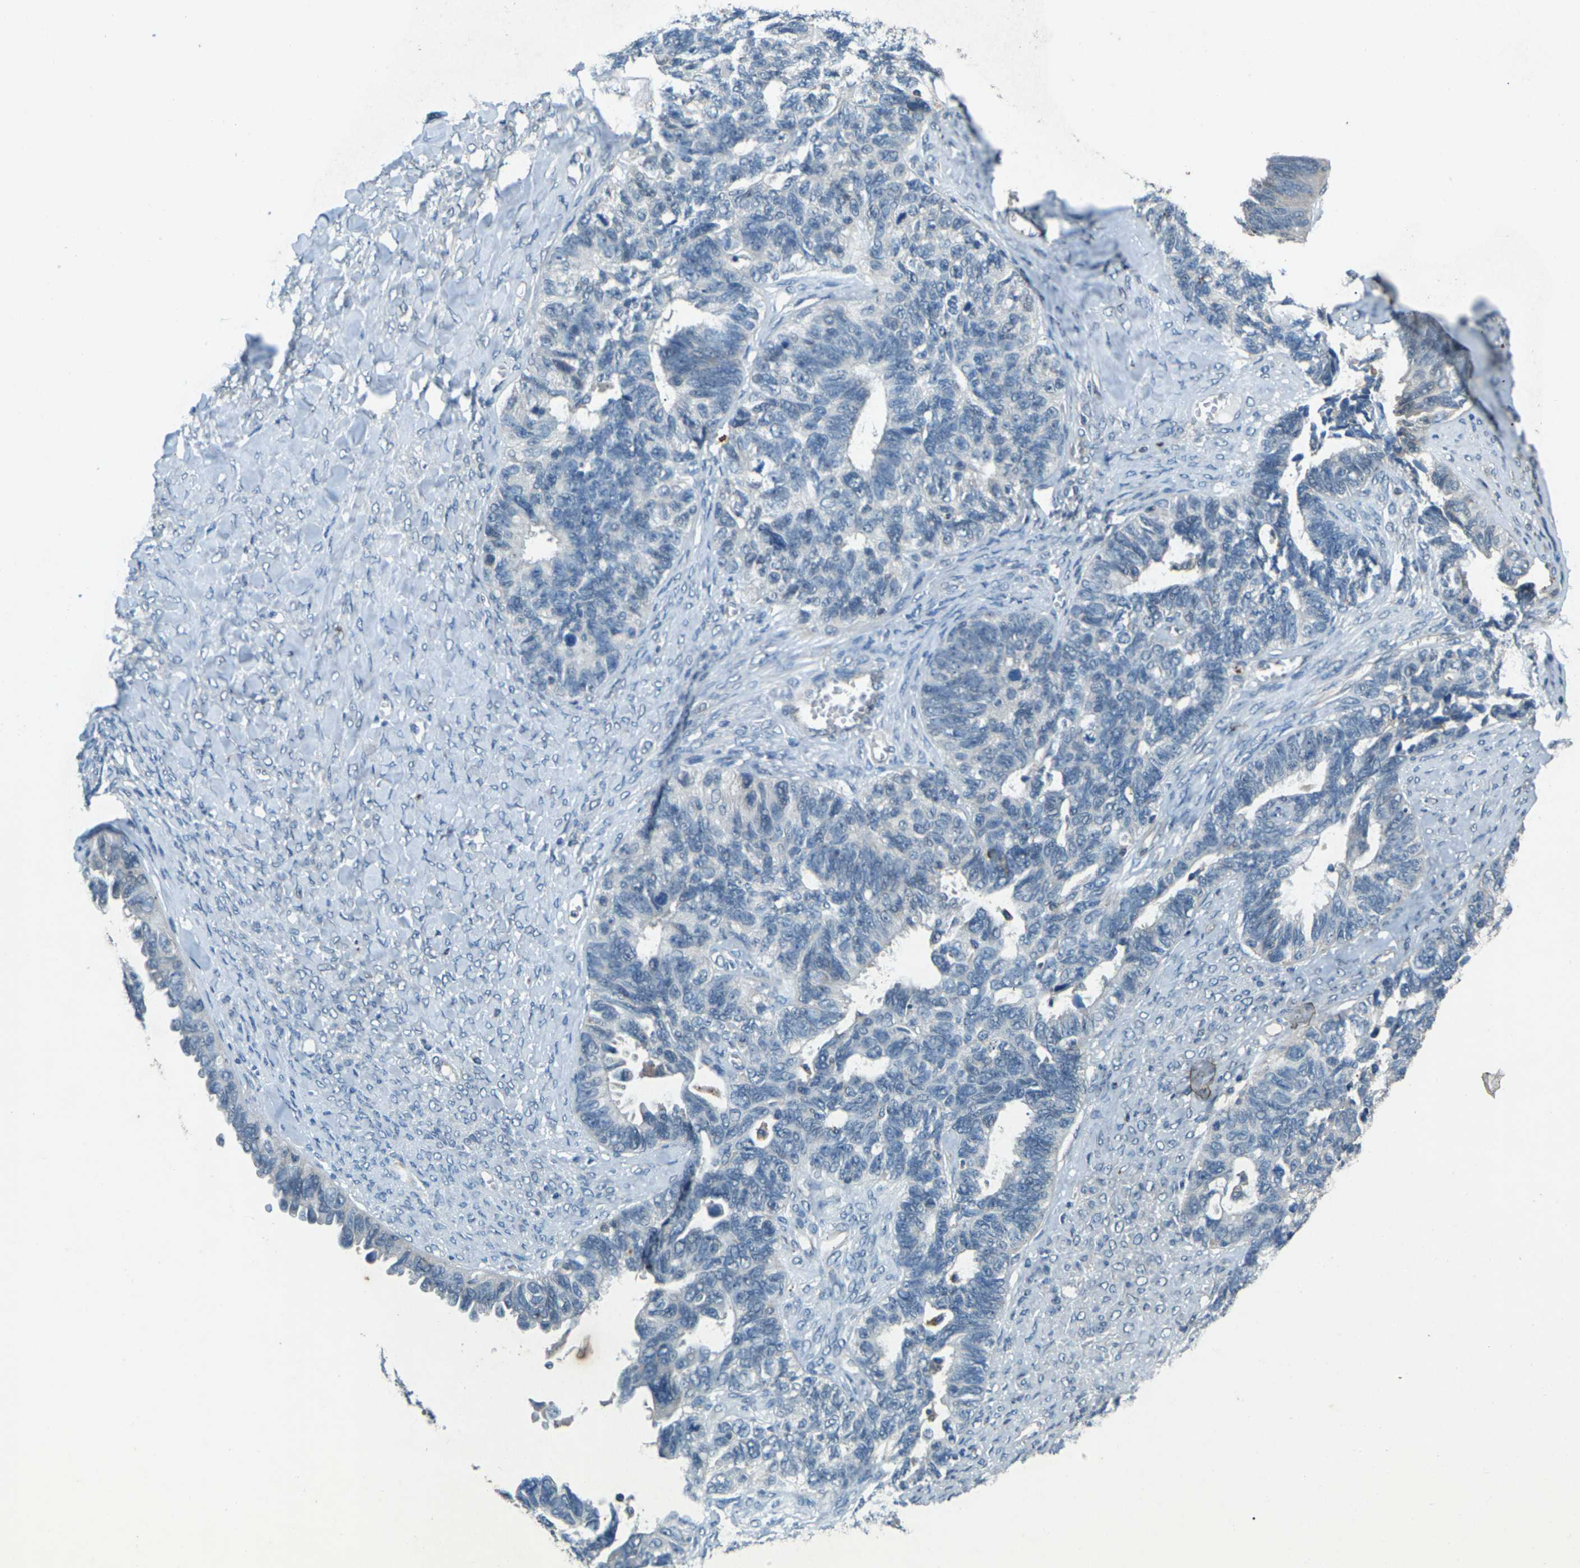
{"staining": {"intensity": "negative", "quantity": "none", "location": "none"}, "tissue": "ovarian cancer", "cell_type": "Tumor cells", "image_type": "cancer", "snomed": [{"axis": "morphology", "description": "Cystadenocarcinoma, serous, NOS"}, {"axis": "topography", "description": "Ovary"}], "caption": "A high-resolution histopathology image shows IHC staining of serous cystadenocarcinoma (ovarian), which reveals no significant positivity in tumor cells. Brightfield microscopy of immunohistochemistry stained with DAB (3,3'-diaminobenzidine) (brown) and hematoxylin (blue), captured at high magnification.", "gene": "SIGLEC14", "patient": {"sex": "female", "age": 79}}